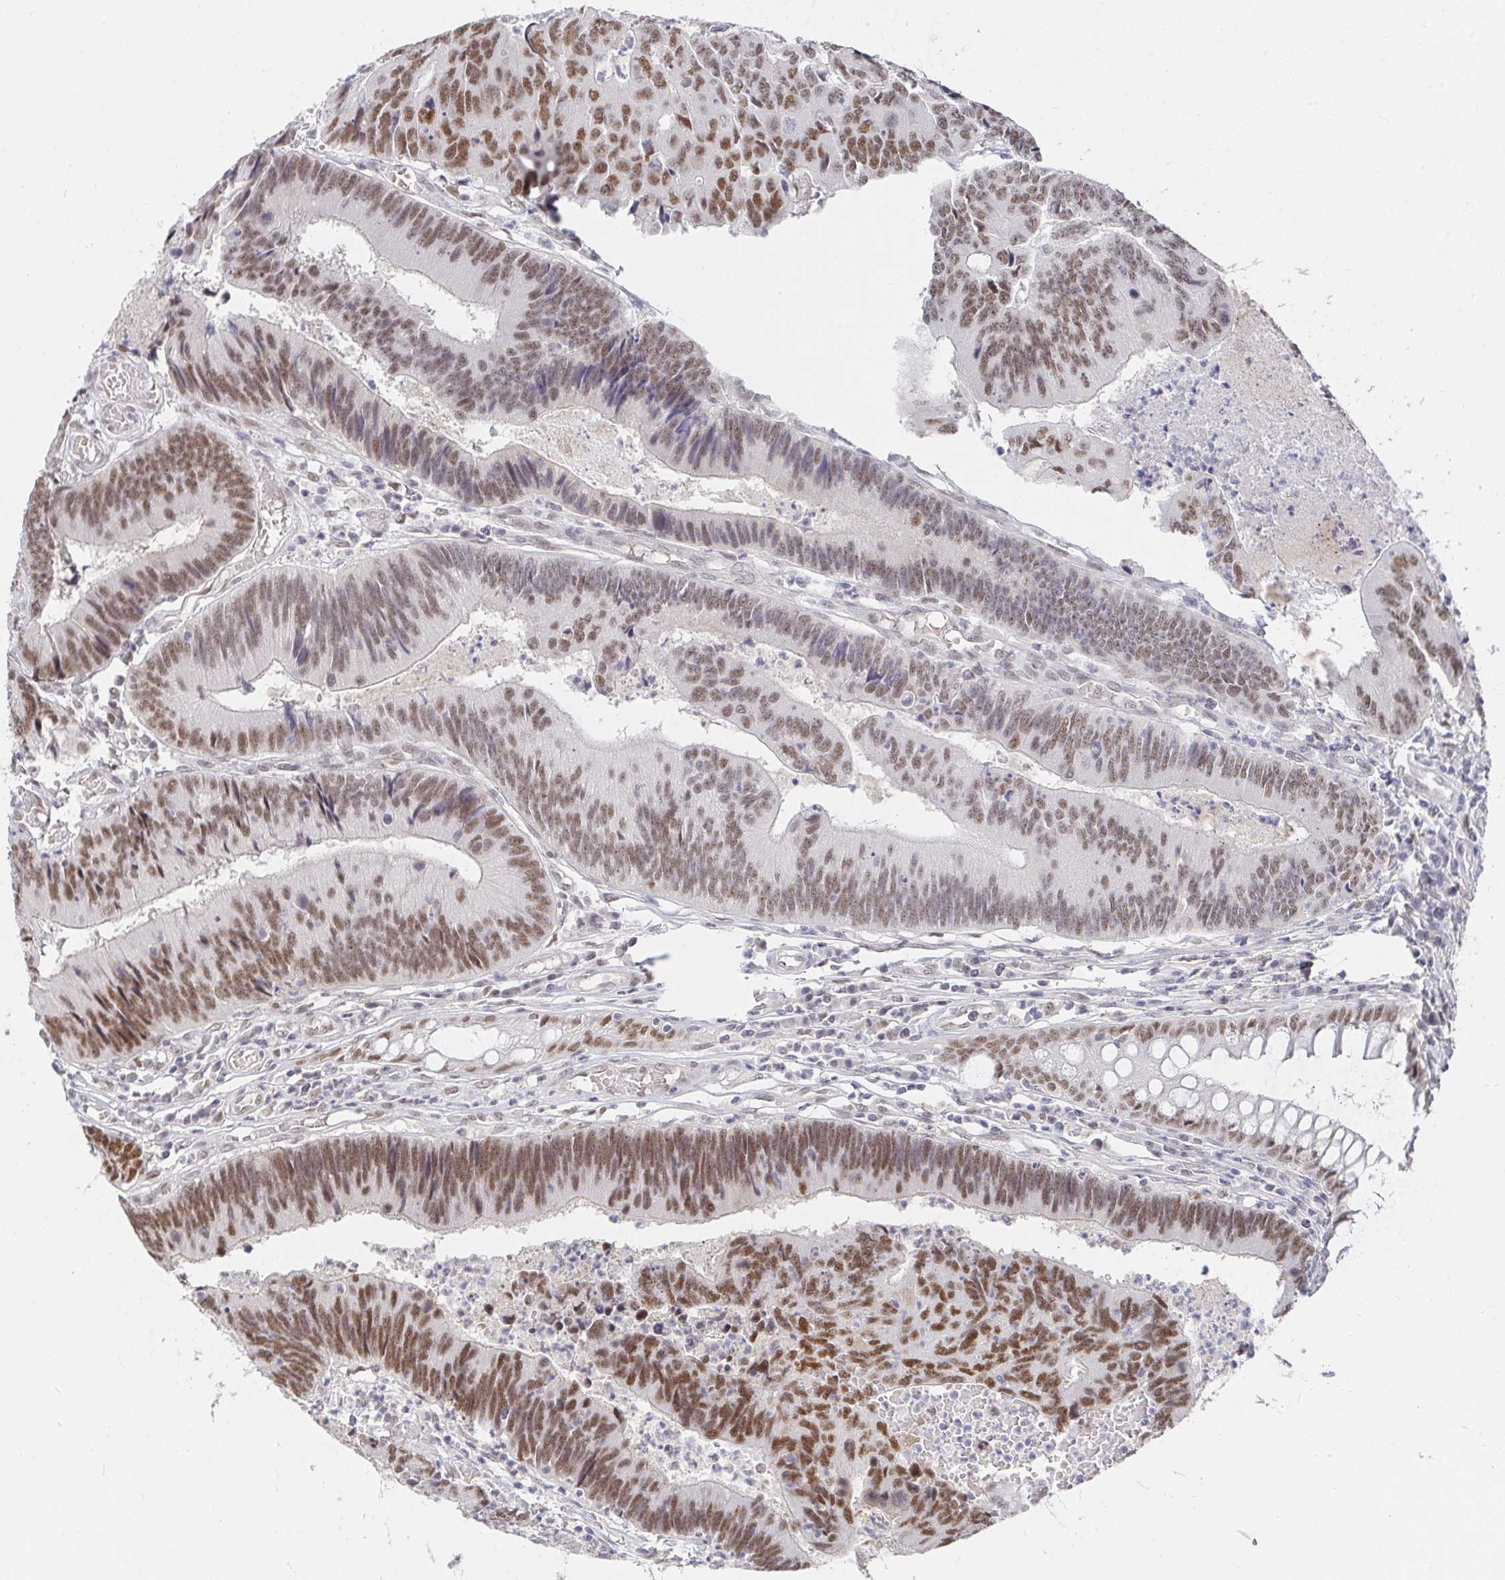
{"staining": {"intensity": "moderate", "quantity": ">75%", "location": "nuclear"}, "tissue": "colorectal cancer", "cell_type": "Tumor cells", "image_type": "cancer", "snomed": [{"axis": "morphology", "description": "Adenocarcinoma, NOS"}, {"axis": "topography", "description": "Colon"}], "caption": "High-power microscopy captured an immunohistochemistry (IHC) photomicrograph of colorectal cancer (adenocarcinoma), revealing moderate nuclear positivity in about >75% of tumor cells.", "gene": "RCOR1", "patient": {"sex": "female", "age": 67}}